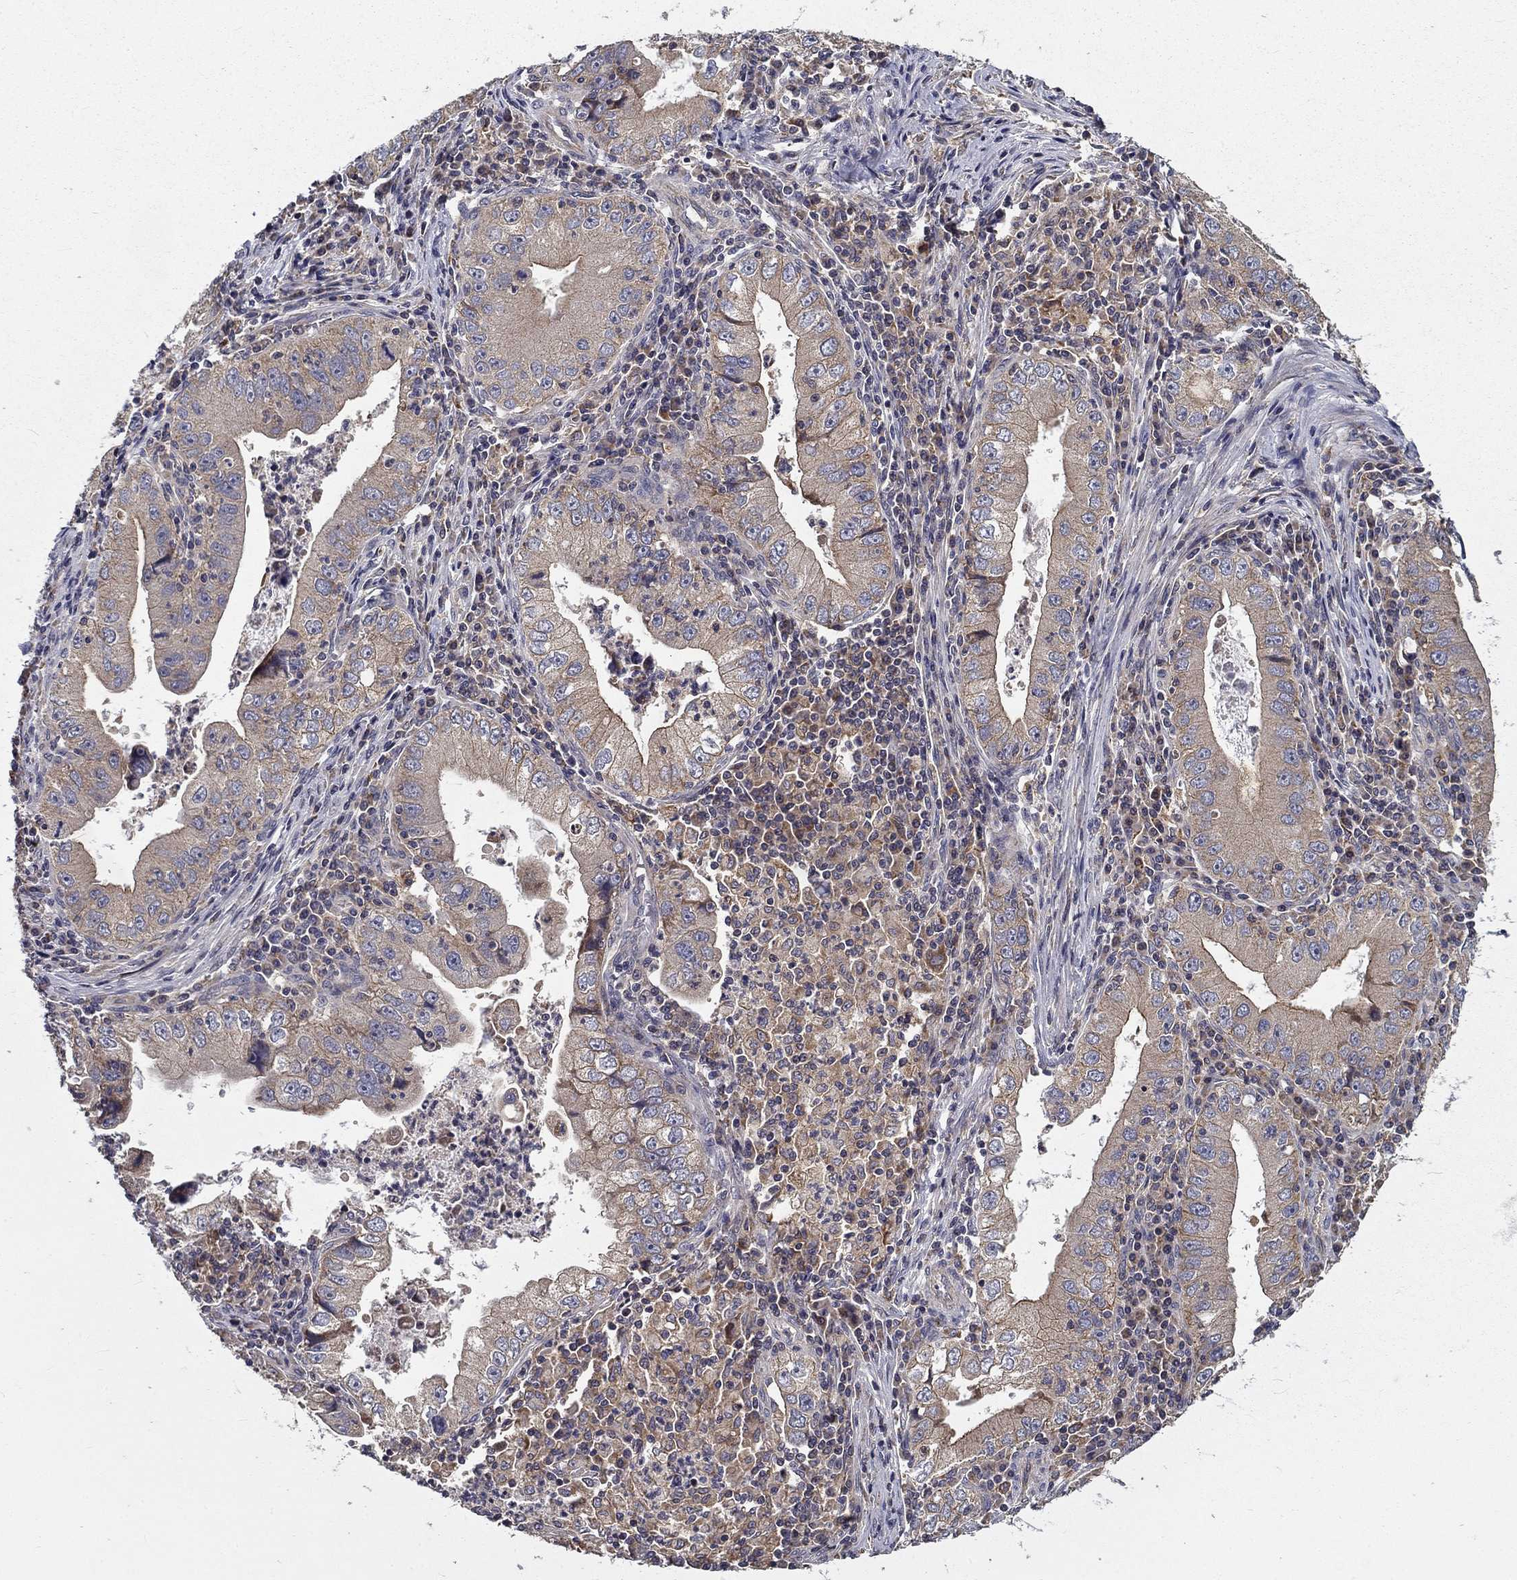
{"staining": {"intensity": "moderate", "quantity": "<25%", "location": "cytoplasmic/membranous"}, "tissue": "stomach cancer", "cell_type": "Tumor cells", "image_type": "cancer", "snomed": [{"axis": "morphology", "description": "Adenocarcinoma, NOS"}, {"axis": "topography", "description": "Stomach"}], "caption": "IHC of human stomach adenocarcinoma reveals low levels of moderate cytoplasmic/membranous staining in about <25% of tumor cells.", "gene": "ALDH4A1", "patient": {"sex": "male", "age": 76}}